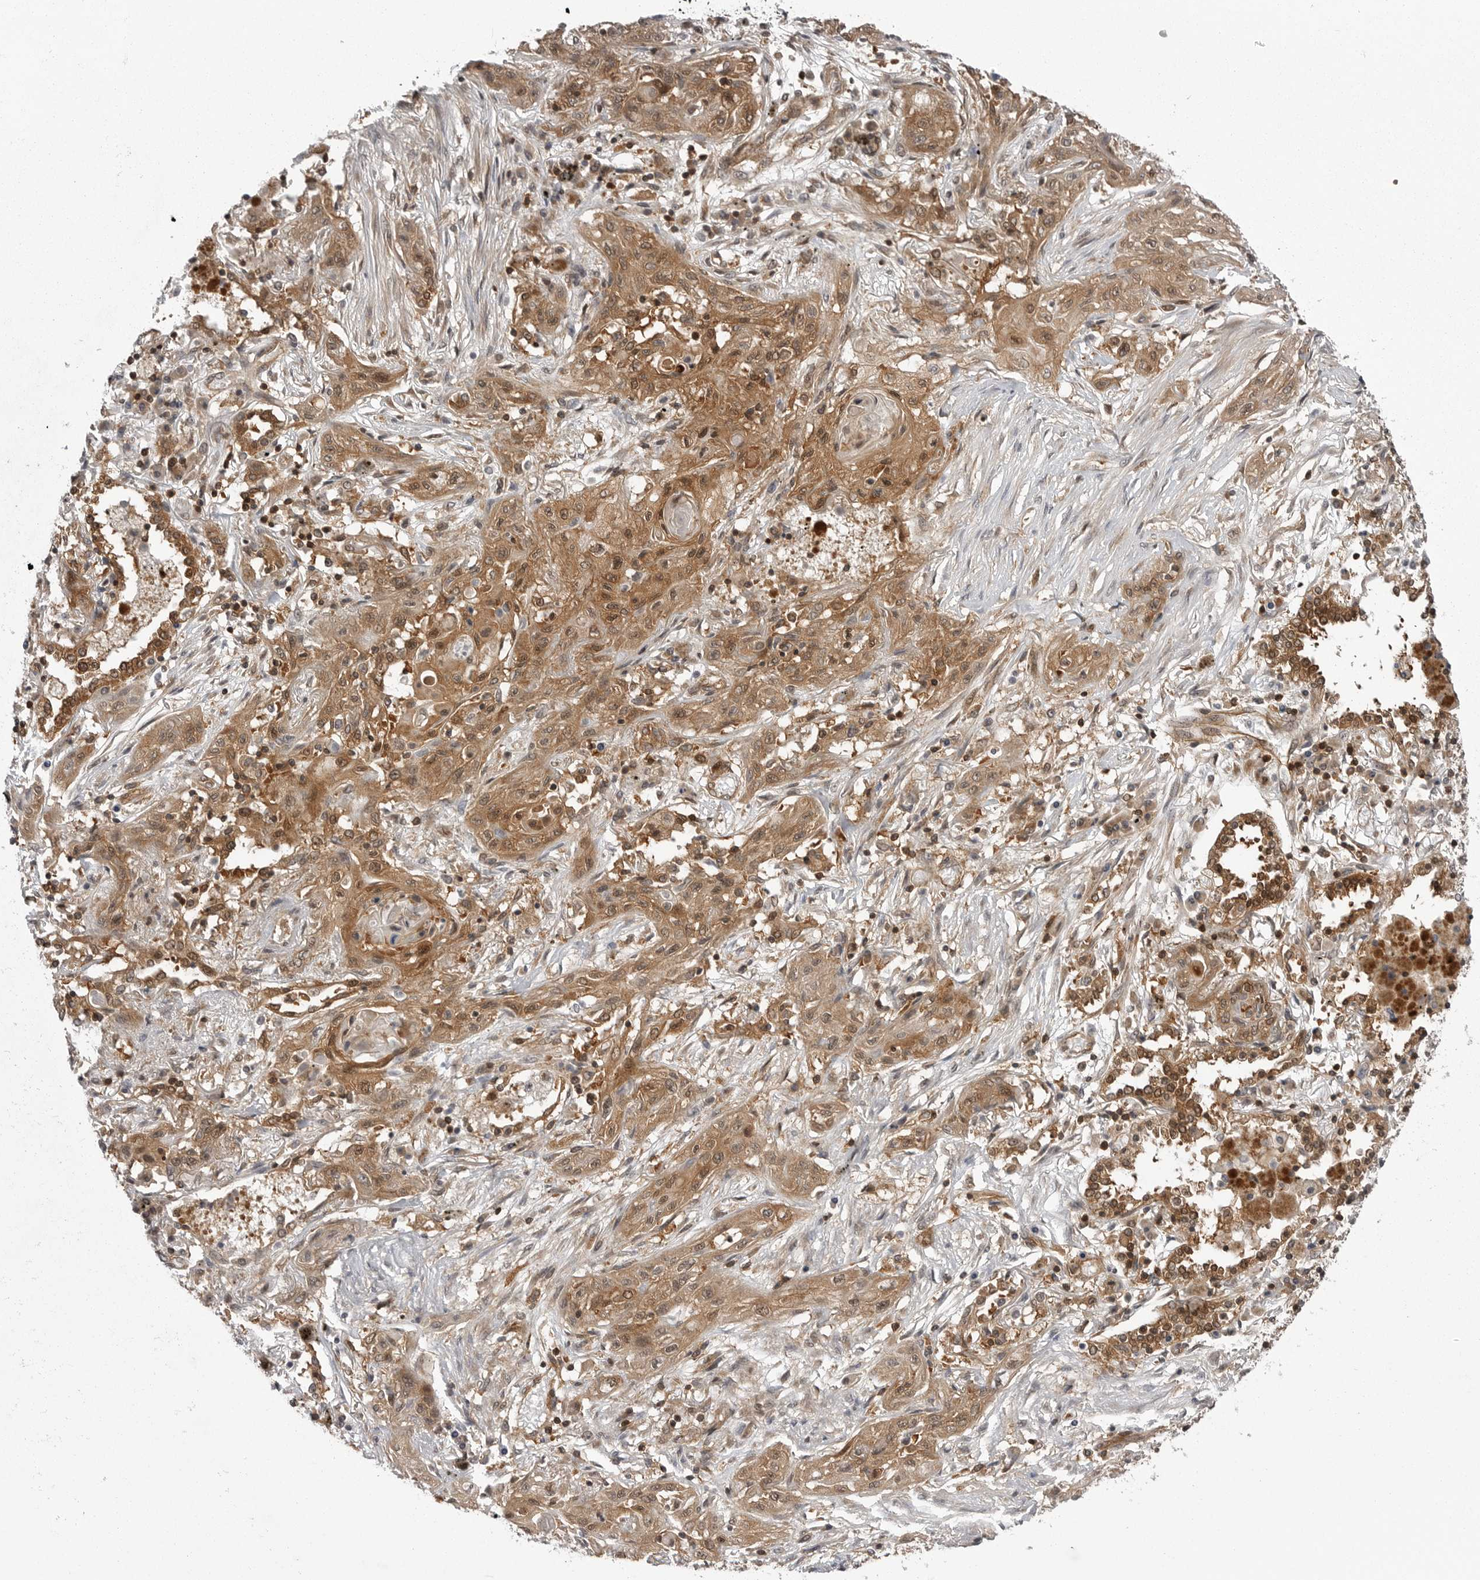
{"staining": {"intensity": "moderate", "quantity": ">75%", "location": "cytoplasmic/membranous"}, "tissue": "lung cancer", "cell_type": "Tumor cells", "image_type": "cancer", "snomed": [{"axis": "morphology", "description": "Squamous cell carcinoma, NOS"}, {"axis": "topography", "description": "Lung"}], "caption": "IHC staining of squamous cell carcinoma (lung), which shows medium levels of moderate cytoplasmic/membranous positivity in approximately >75% of tumor cells indicating moderate cytoplasmic/membranous protein positivity. The staining was performed using DAB (3,3'-diaminobenzidine) (brown) for protein detection and nuclei were counterstained in hematoxylin (blue).", "gene": "STK24", "patient": {"sex": "female", "age": 47}}